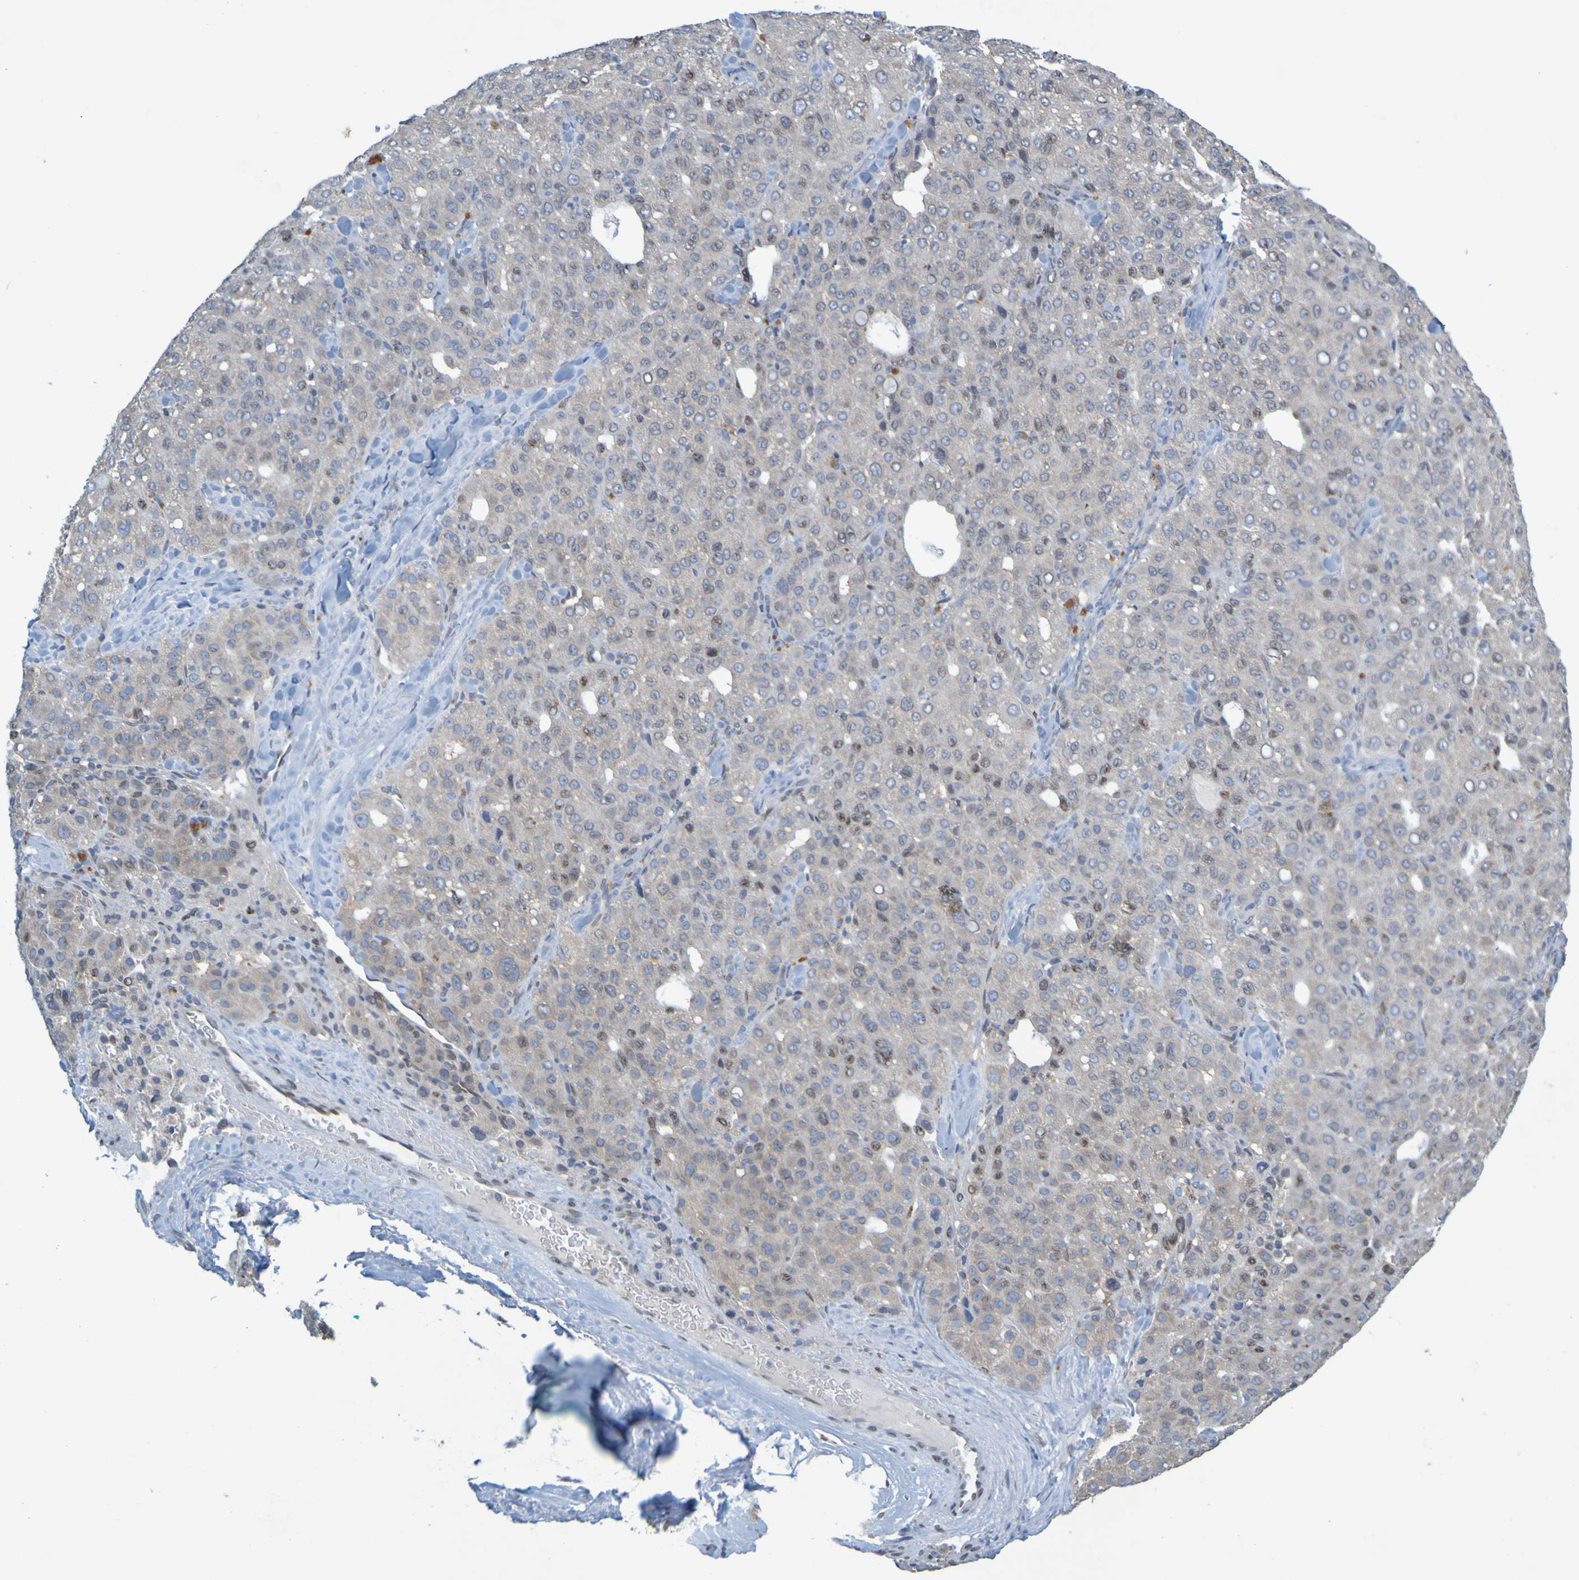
{"staining": {"intensity": "weak", "quantity": "<25%", "location": "cytoplasmic/membranous,nuclear"}, "tissue": "liver cancer", "cell_type": "Tumor cells", "image_type": "cancer", "snomed": [{"axis": "morphology", "description": "Carcinoma, Hepatocellular, NOS"}, {"axis": "topography", "description": "Liver"}], "caption": "Liver cancer was stained to show a protein in brown. There is no significant expression in tumor cells. (DAB immunohistochemistry visualized using brightfield microscopy, high magnification).", "gene": "MAG", "patient": {"sex": "male", "age": 65}}